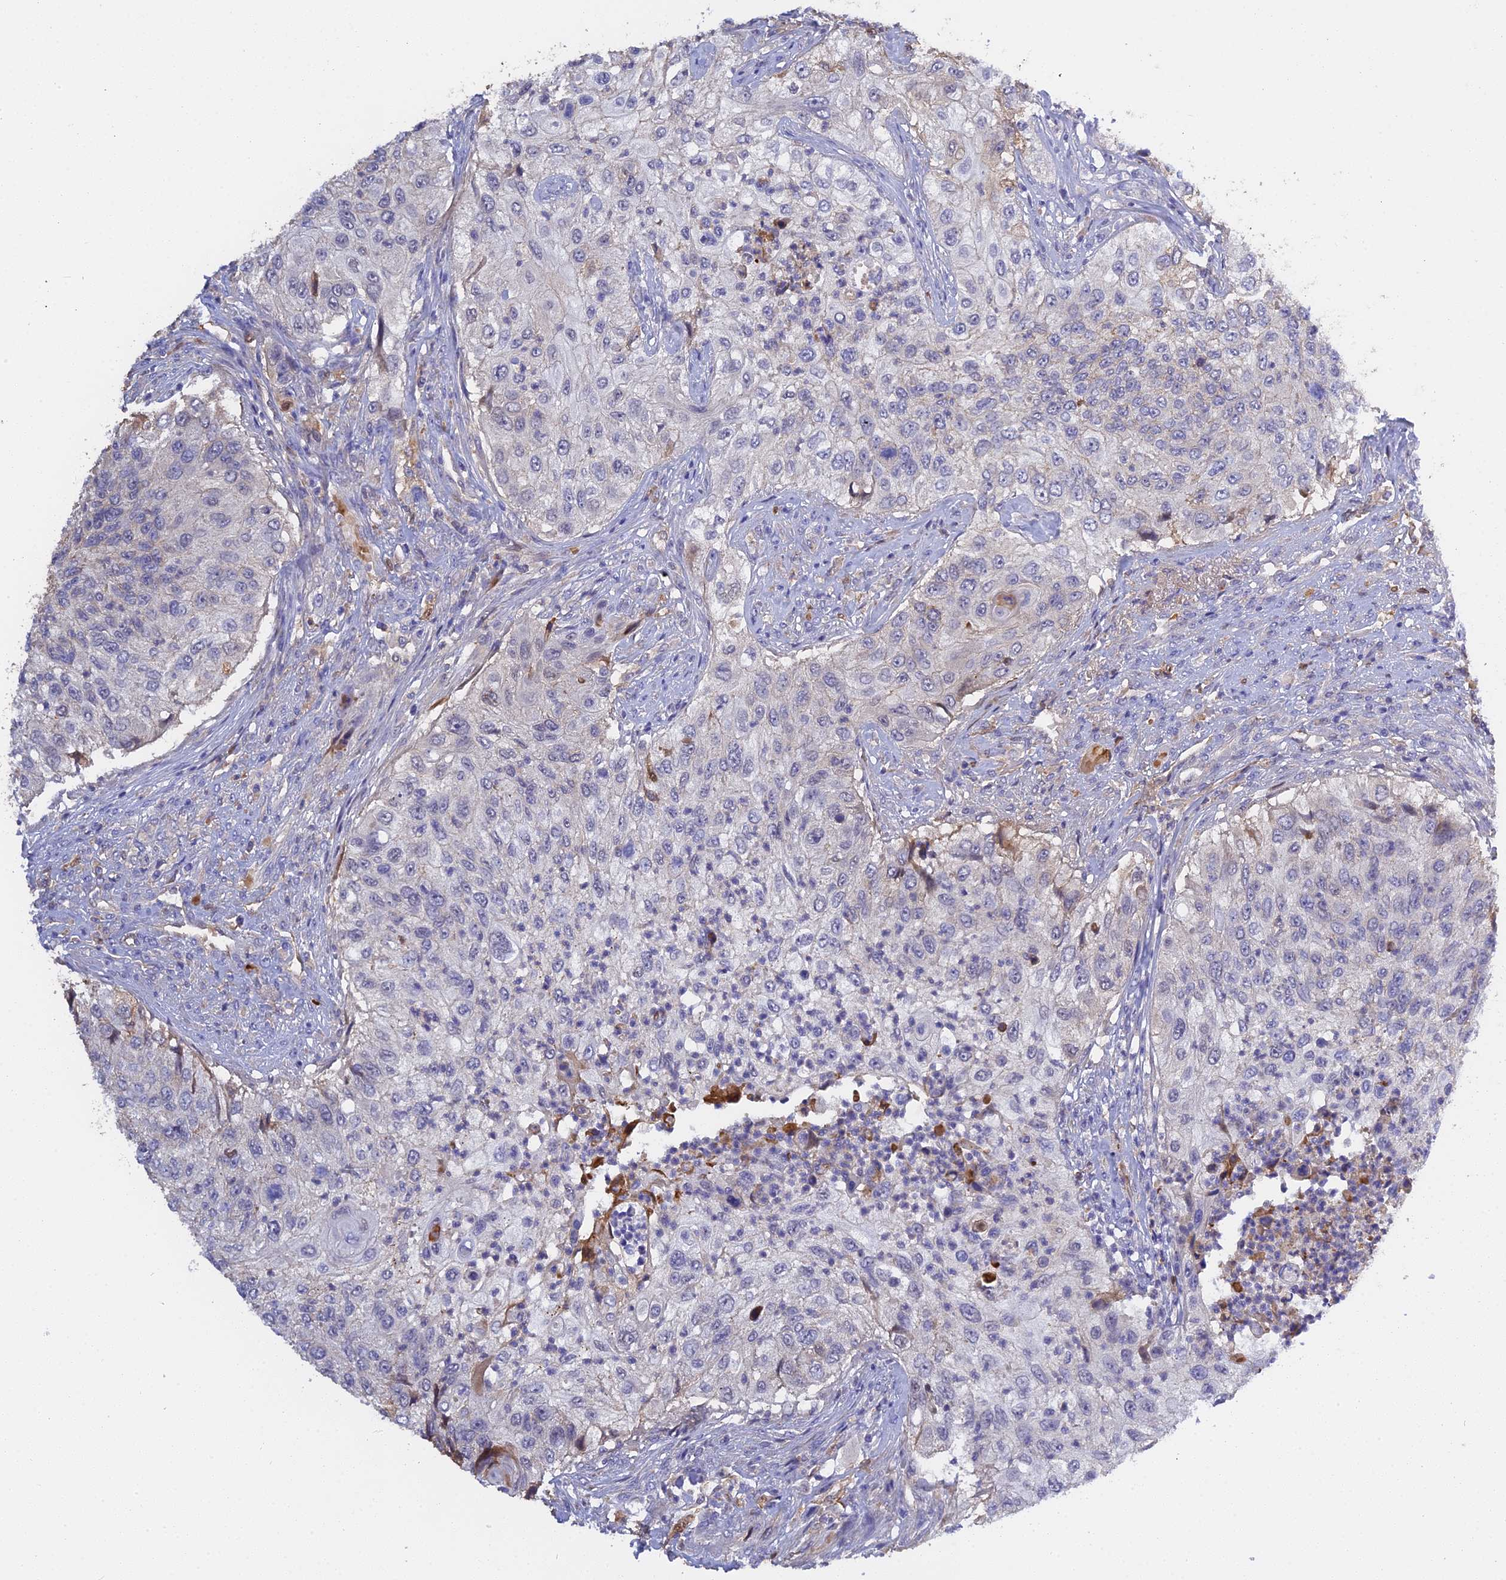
{"staining": {"intensity": "negative", "quantity": "none", "location": "none"}, "tissue": "urothelial cancer", "cell_type": "Tumor cells", "image_type": "cancer", "snomed": [{"axis": "morphology", "description": "Urothelial carcinoma, High grade"}, {"axis": "topography", "description": "Urinary bladder"}], "caption": "Urothelial cancer stained for a protein using immunohistochemistry (IHC) displays no staining tumor cells.", "gene": "PZP", "patient": {"sex": "female", "age": 60}}